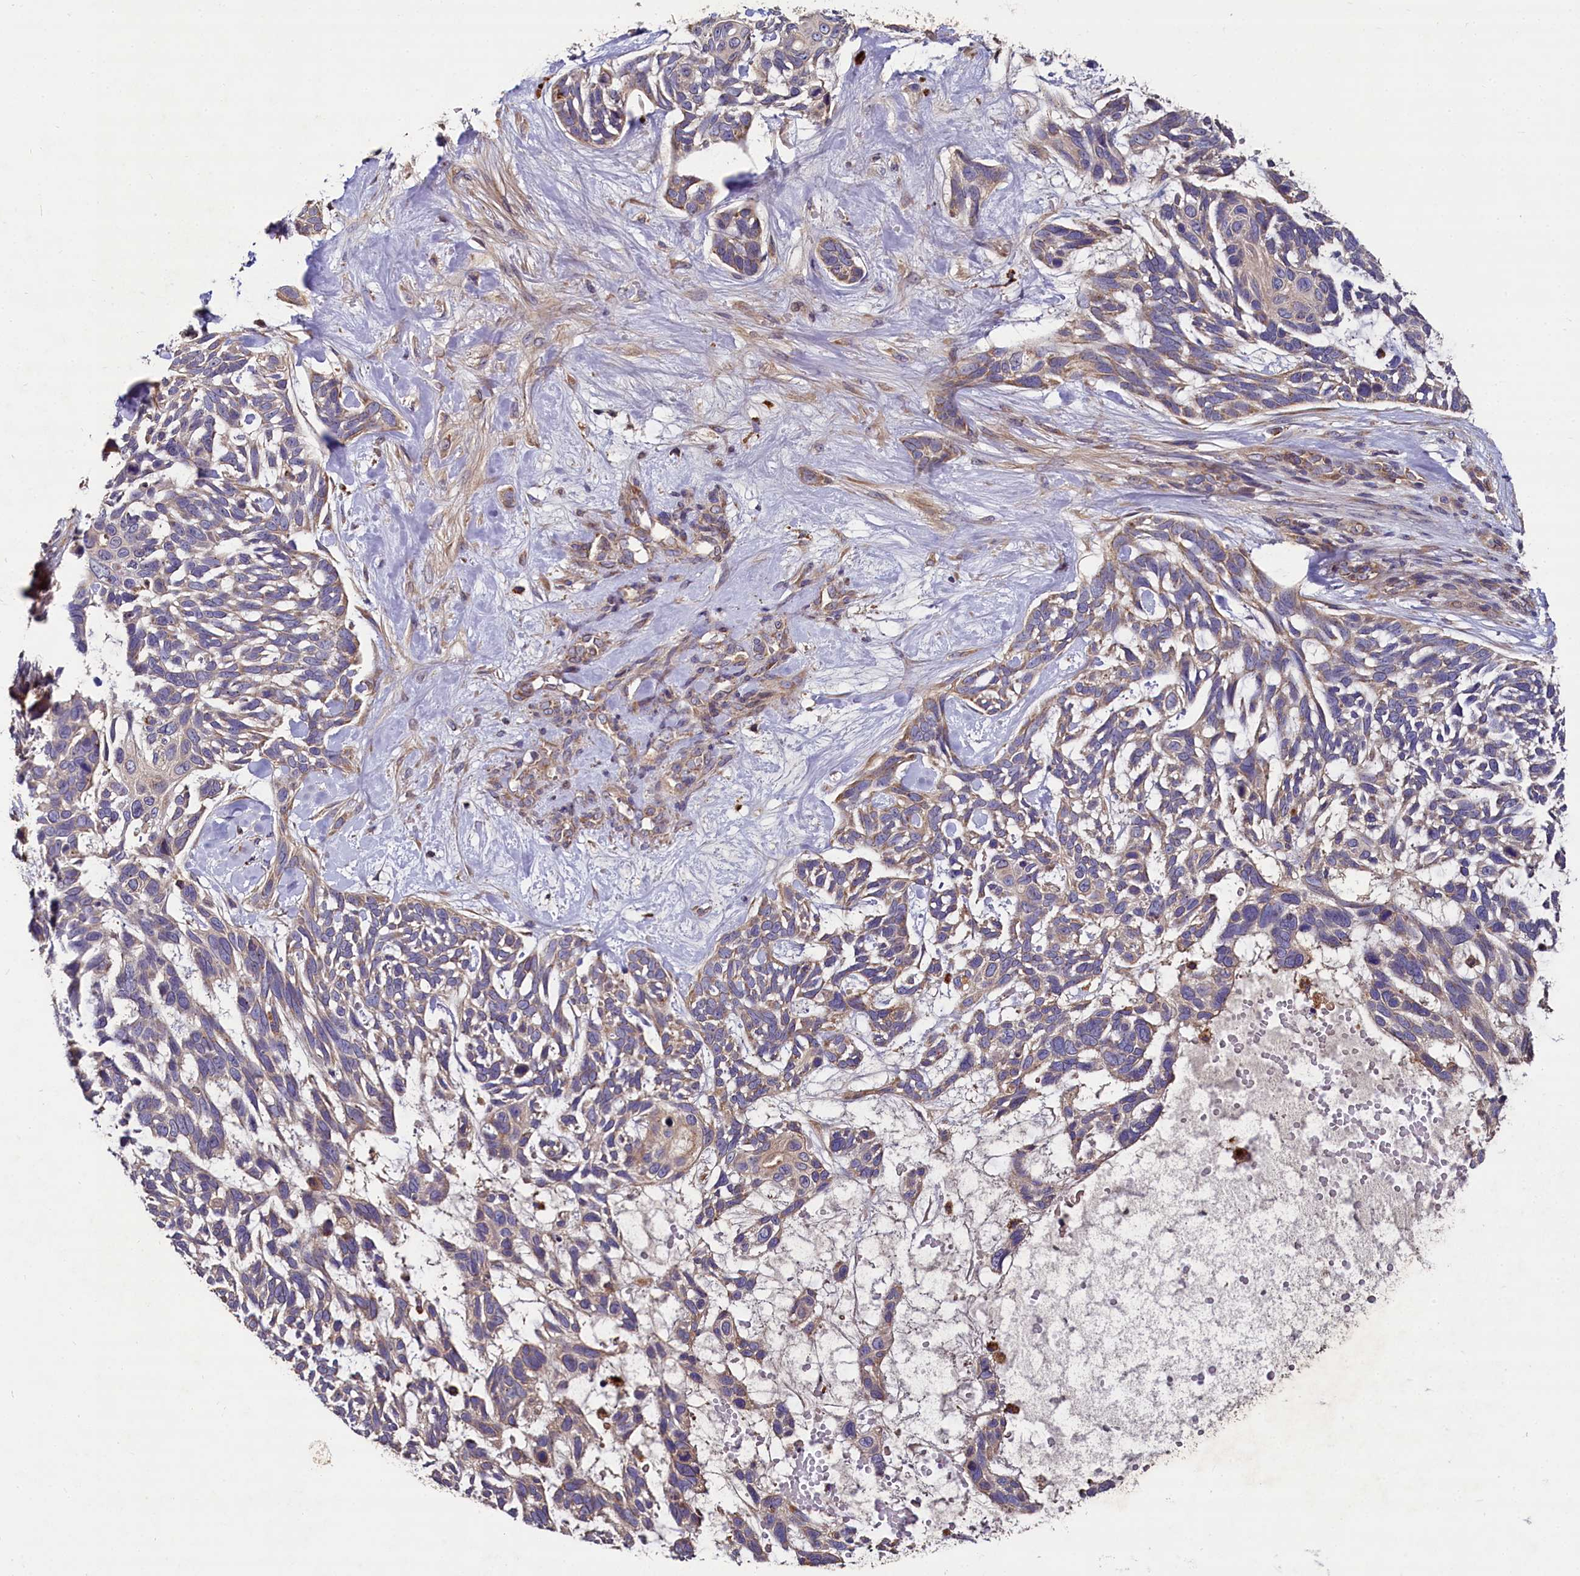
{"staining": {"intensity": "moderate", "quantity": "<25%", "location": "cytoplasmic/membranous"}, "tissue": "skin cancer", "cell_type": "Tumor cells", "image_type": "cancer", "snomed": [{"axis": "morphology", "description": "Basal cell carcinoma"}, {"axis": "topography", "description": "Skin"}], "caption": "Skin basal cell carcinoma tissue exhibits moderate cytoplasmic/membranous staining in approximately <25% of tumor cells, visualized by immunohistochemistry.", "gene": "SPRYD3", "patient": {"sex": "male", "age": 88}}